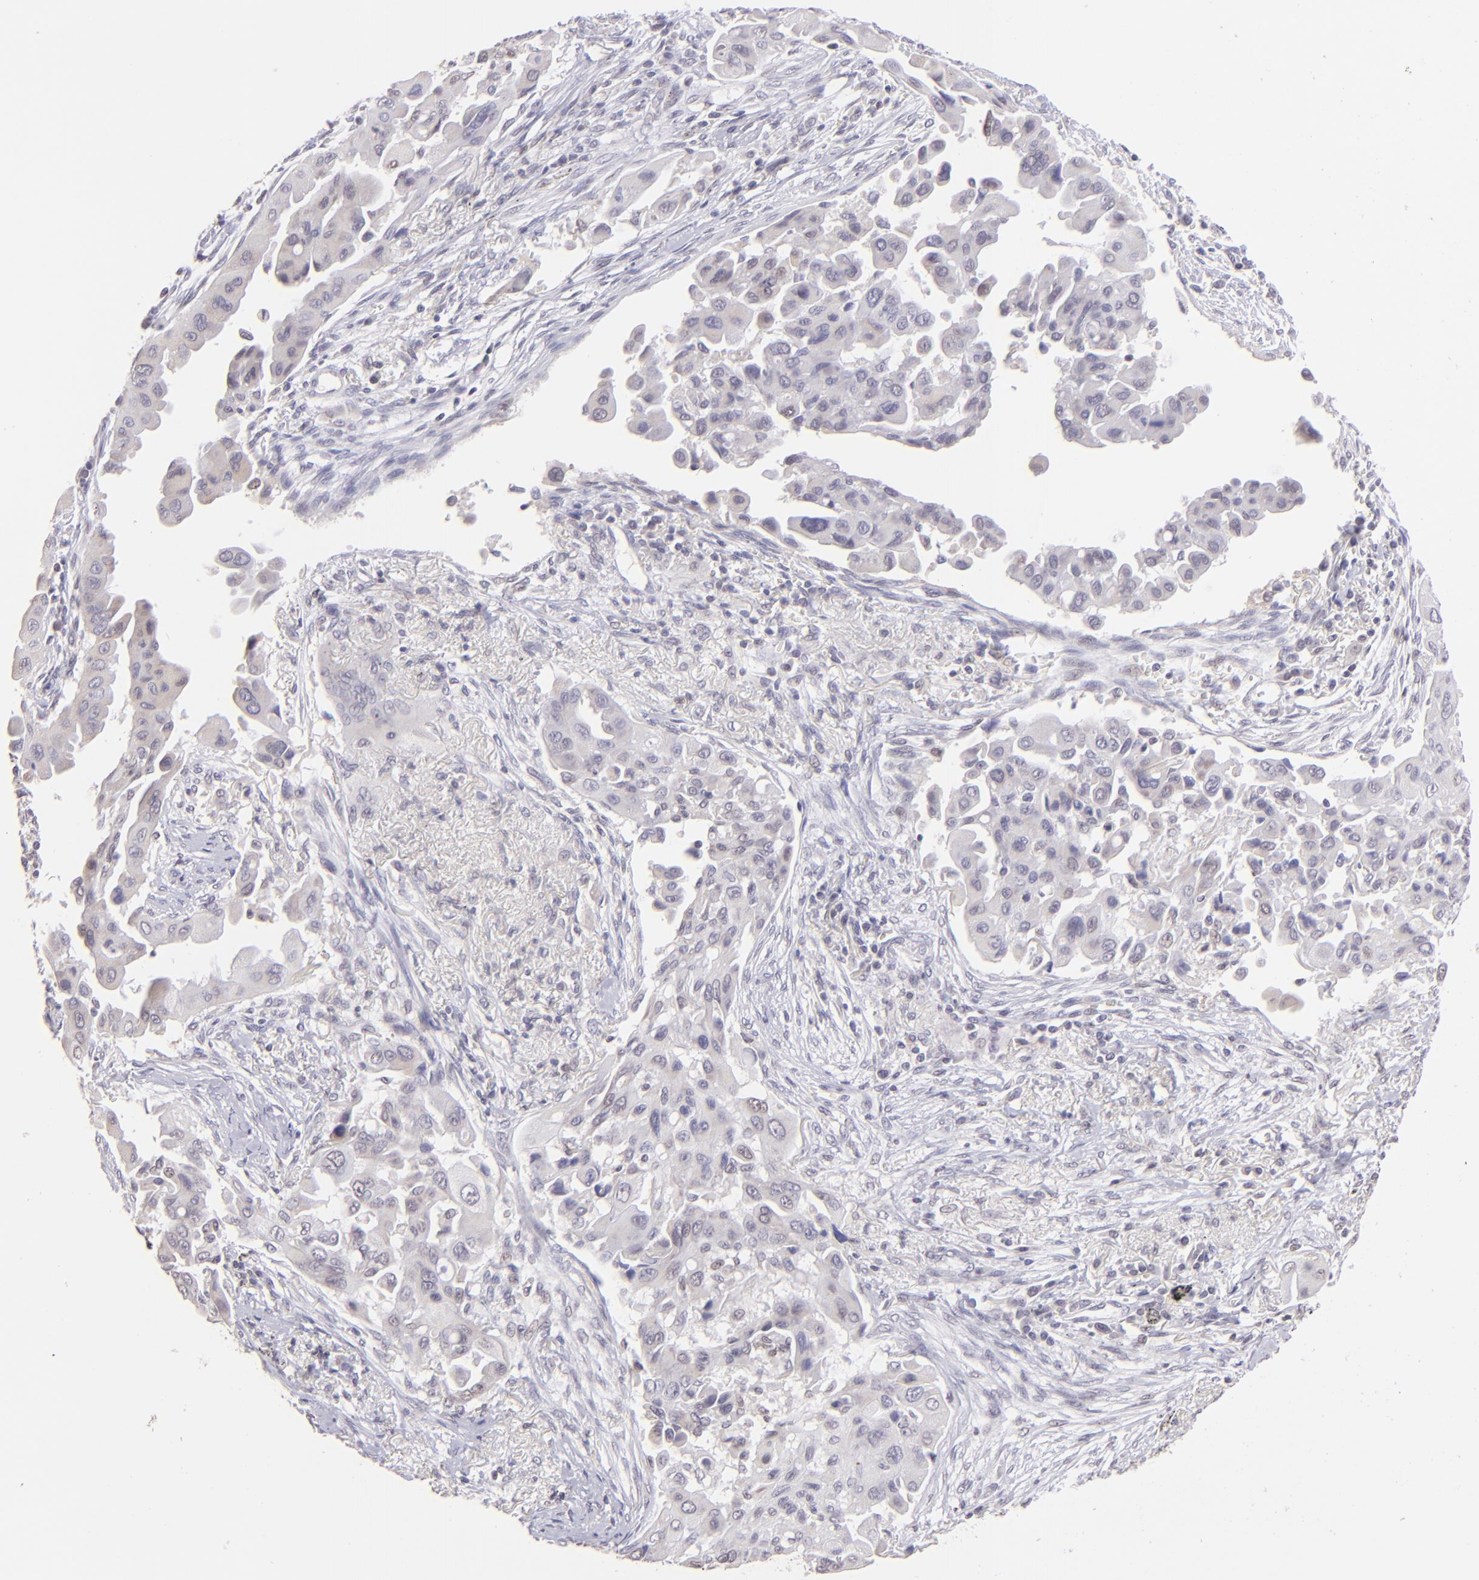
{"staining": {"intensity": "negative", "quantity": "none", "location": "none"}, "tissue": "lung cancer", "cell_type": "Tumor cells", "image_type": "cancer", "snomed": [{"axis": "morphology", "description": "Adenocarcinoma, NOS"}, {"axis": "topography", "description": "Lung"}], "caption": "Tumor cells show no significant expression in lung cancer.", "gene": "MAGEA1", "patient": {"sex": "male", "age": 68}}